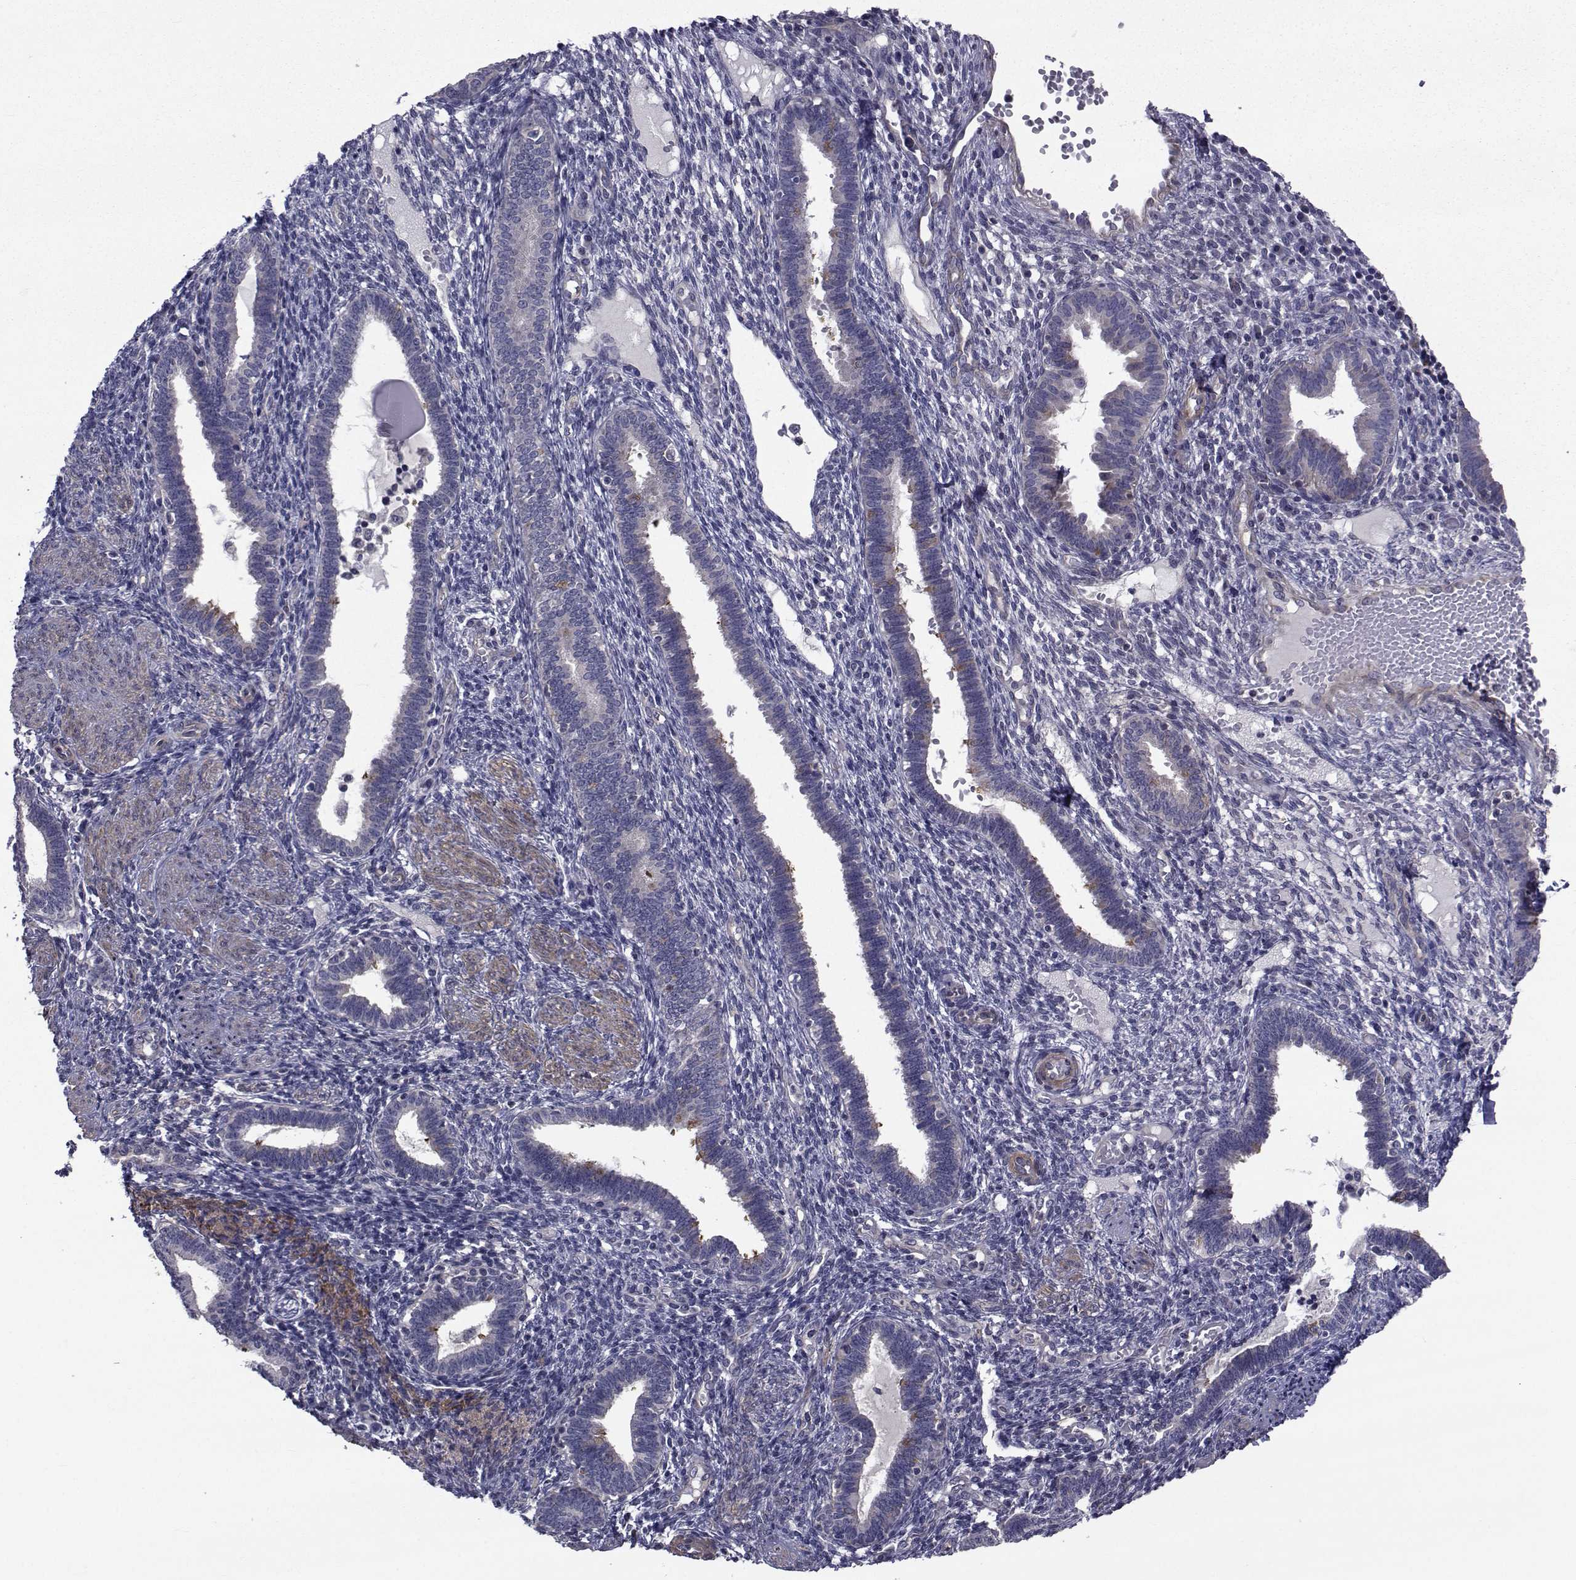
{"staining": {"intensity": "negative", "quantity": "none", "location": "none"}, "tissue": "endometrium", "cell_type": "Cells in endometrial stroma", "image_type": "normal", "snomed": [{"axis": "morphology", "description": "Normal tissue, NOS"}, {"axis": "topography", "description": "Endometrium"}], "caption": "Immunohistochemistry (IHC) histopathology image of benign endometrium: endometrium stained with DAB (3,3'-diaminobenzidine) shows no significant protein positivity in cells in endometrial stroma.", "gene": "CFAP74", "patient": {"sex": "female", "age": 42}}